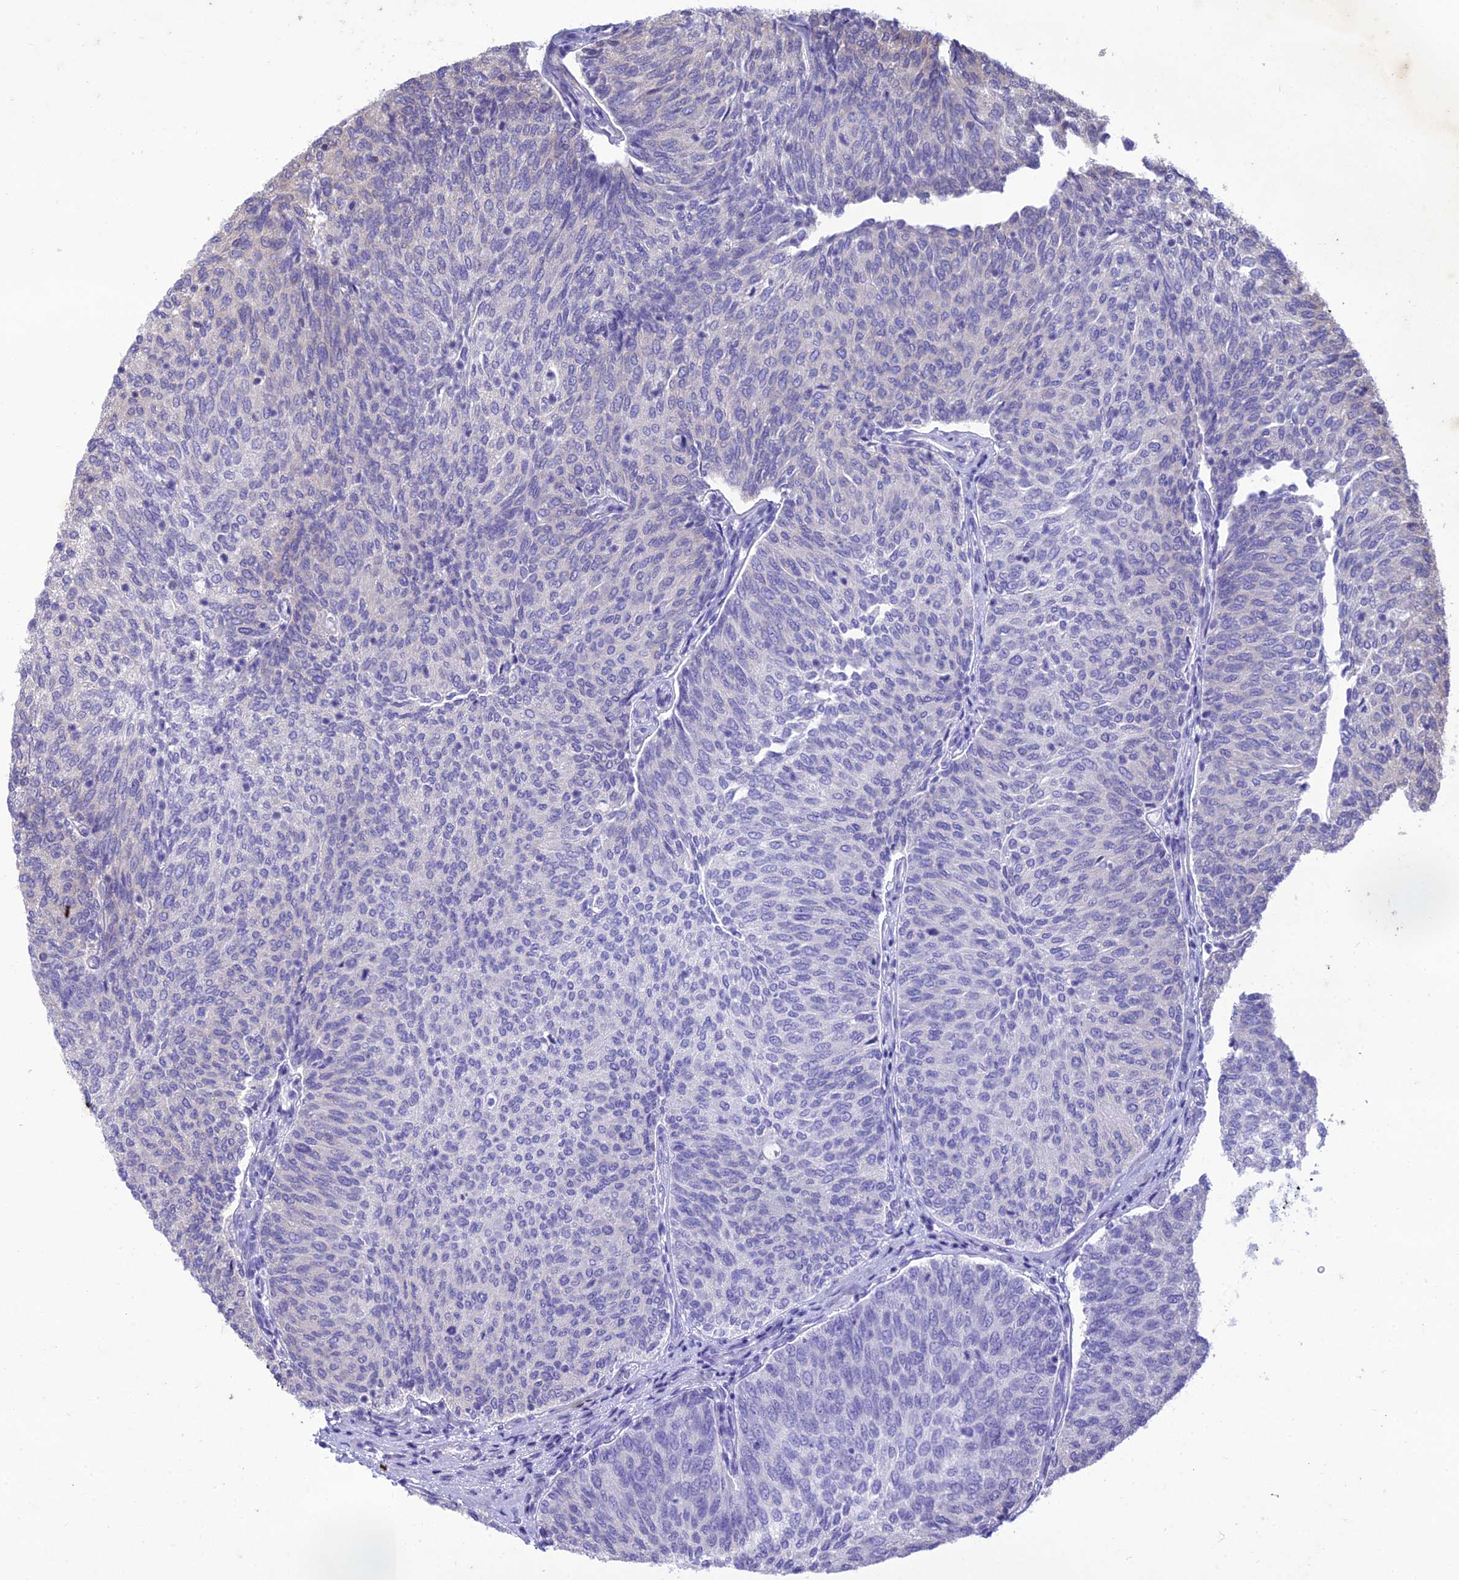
{"staining": {"intensity": "negative", "quantity": "none", "location": "none"}, "tissue": "urothelial cancer", "cell_type": "Tumor cells", "image_type": "cancer", "snomed": [{"axis": "morphology", "description": "Urothelial carcinoma, High grade"}, {"axis": "topography", "description": "Urinary bladder"}], "caption": "A high-resolution micrograph shows IHC staining of high-grade urothelial carcinoma, which shows no significant positivity in tumor cells. (DAB (3,3'-diaminobenzidine) immunohistochemistry (IHC), high magnification).", "gene": "CLCN7", "patient": {"sex": "female", "age": 79}}